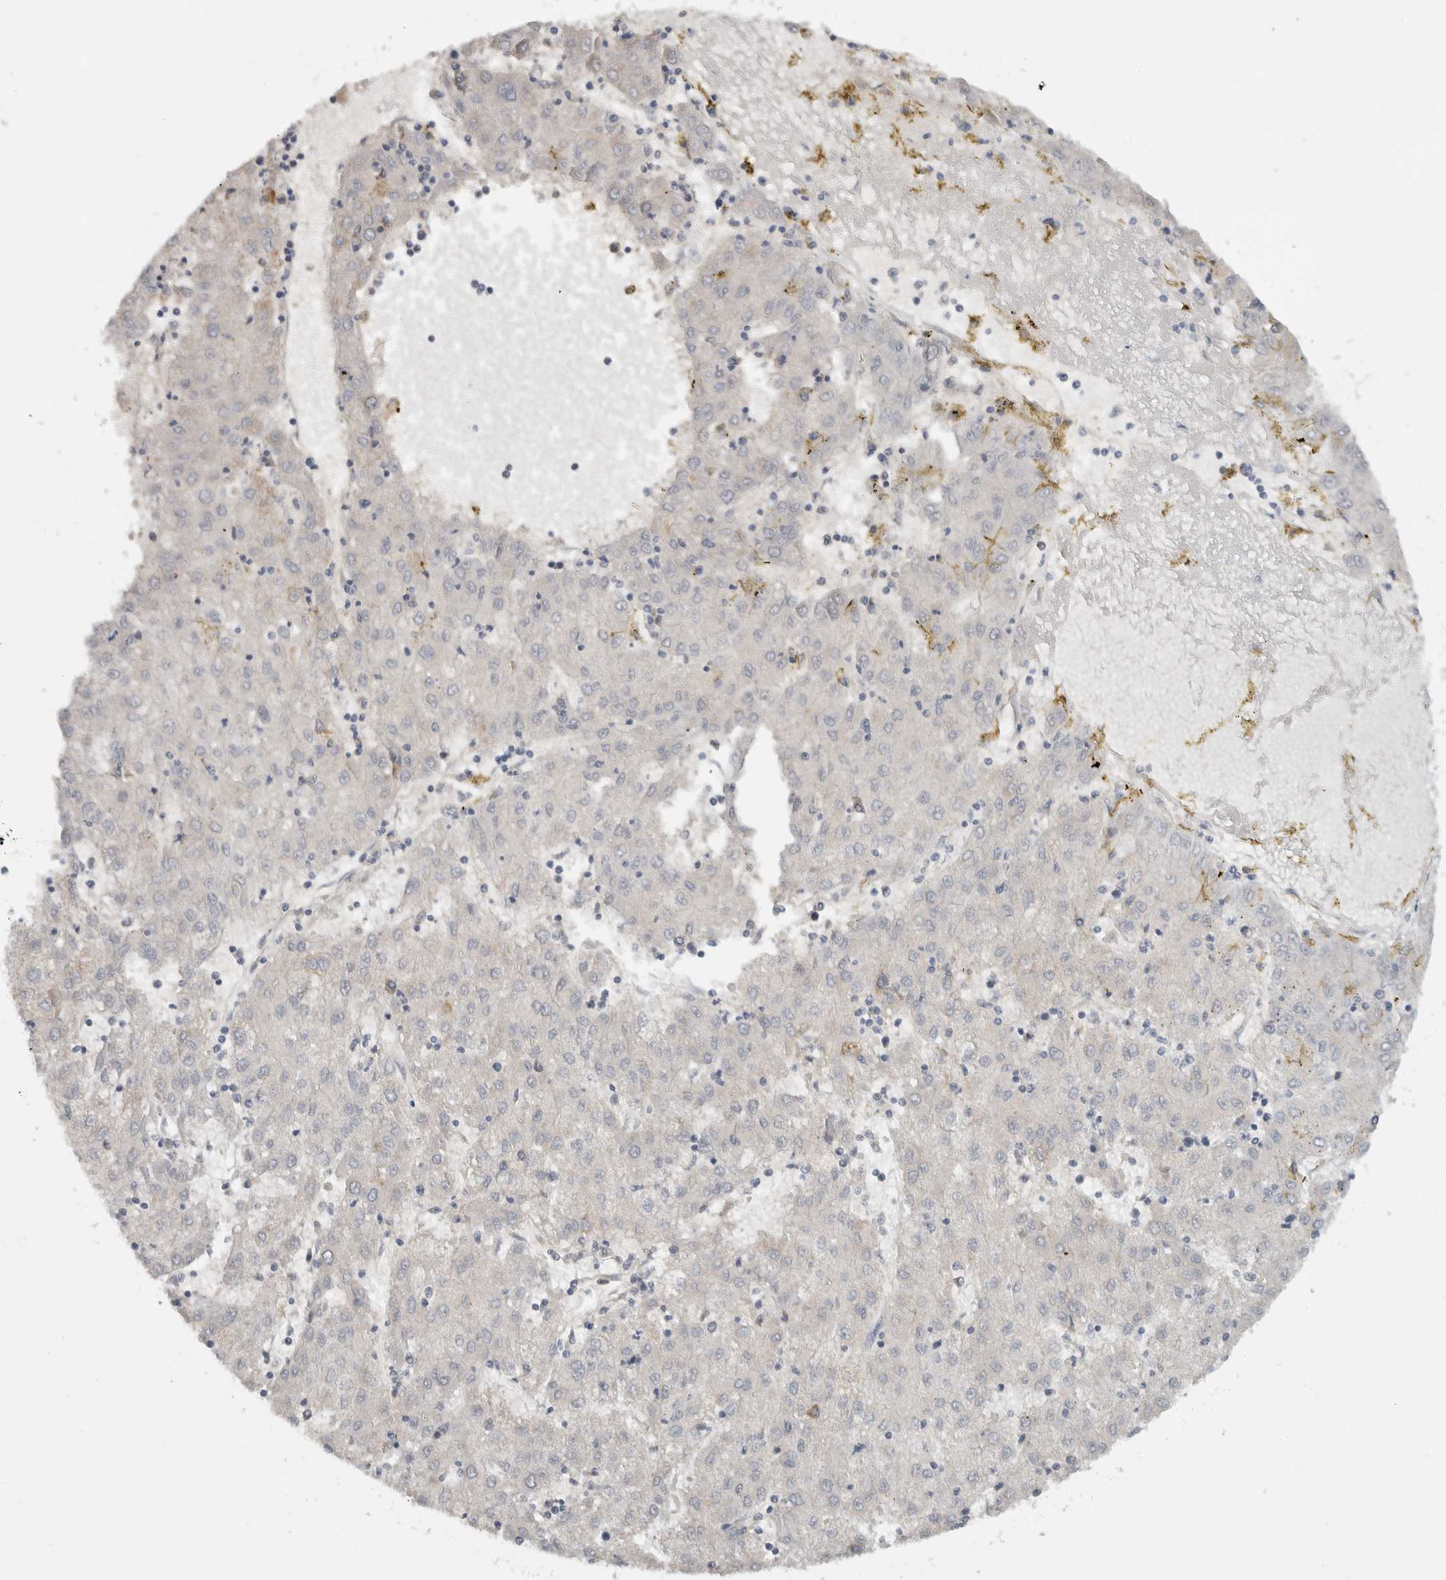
{"staining": {"intensity": "negative", "quantity": "none", "location": "none"}, "tissue": "liver cancer", "cell_type": "Tumor cells", "image_type": "cancer", "snomed": [{"axis": "morphology", "description": "Carcinoma, Hepatocellular, NOS"}, {"axis": "topography", "description": "Liver"}], "caption": "High magnification brightfield microscopy of liver cancer (hepatocellular carcinoma) stained with DAB (3,3'-diaminobenzidine) (brown) and counterstained with hematoxylin (blue): tumor cells show no significant expression.", "gene": "AMPD1", "patient": {"sex": "male", "age": 72}}